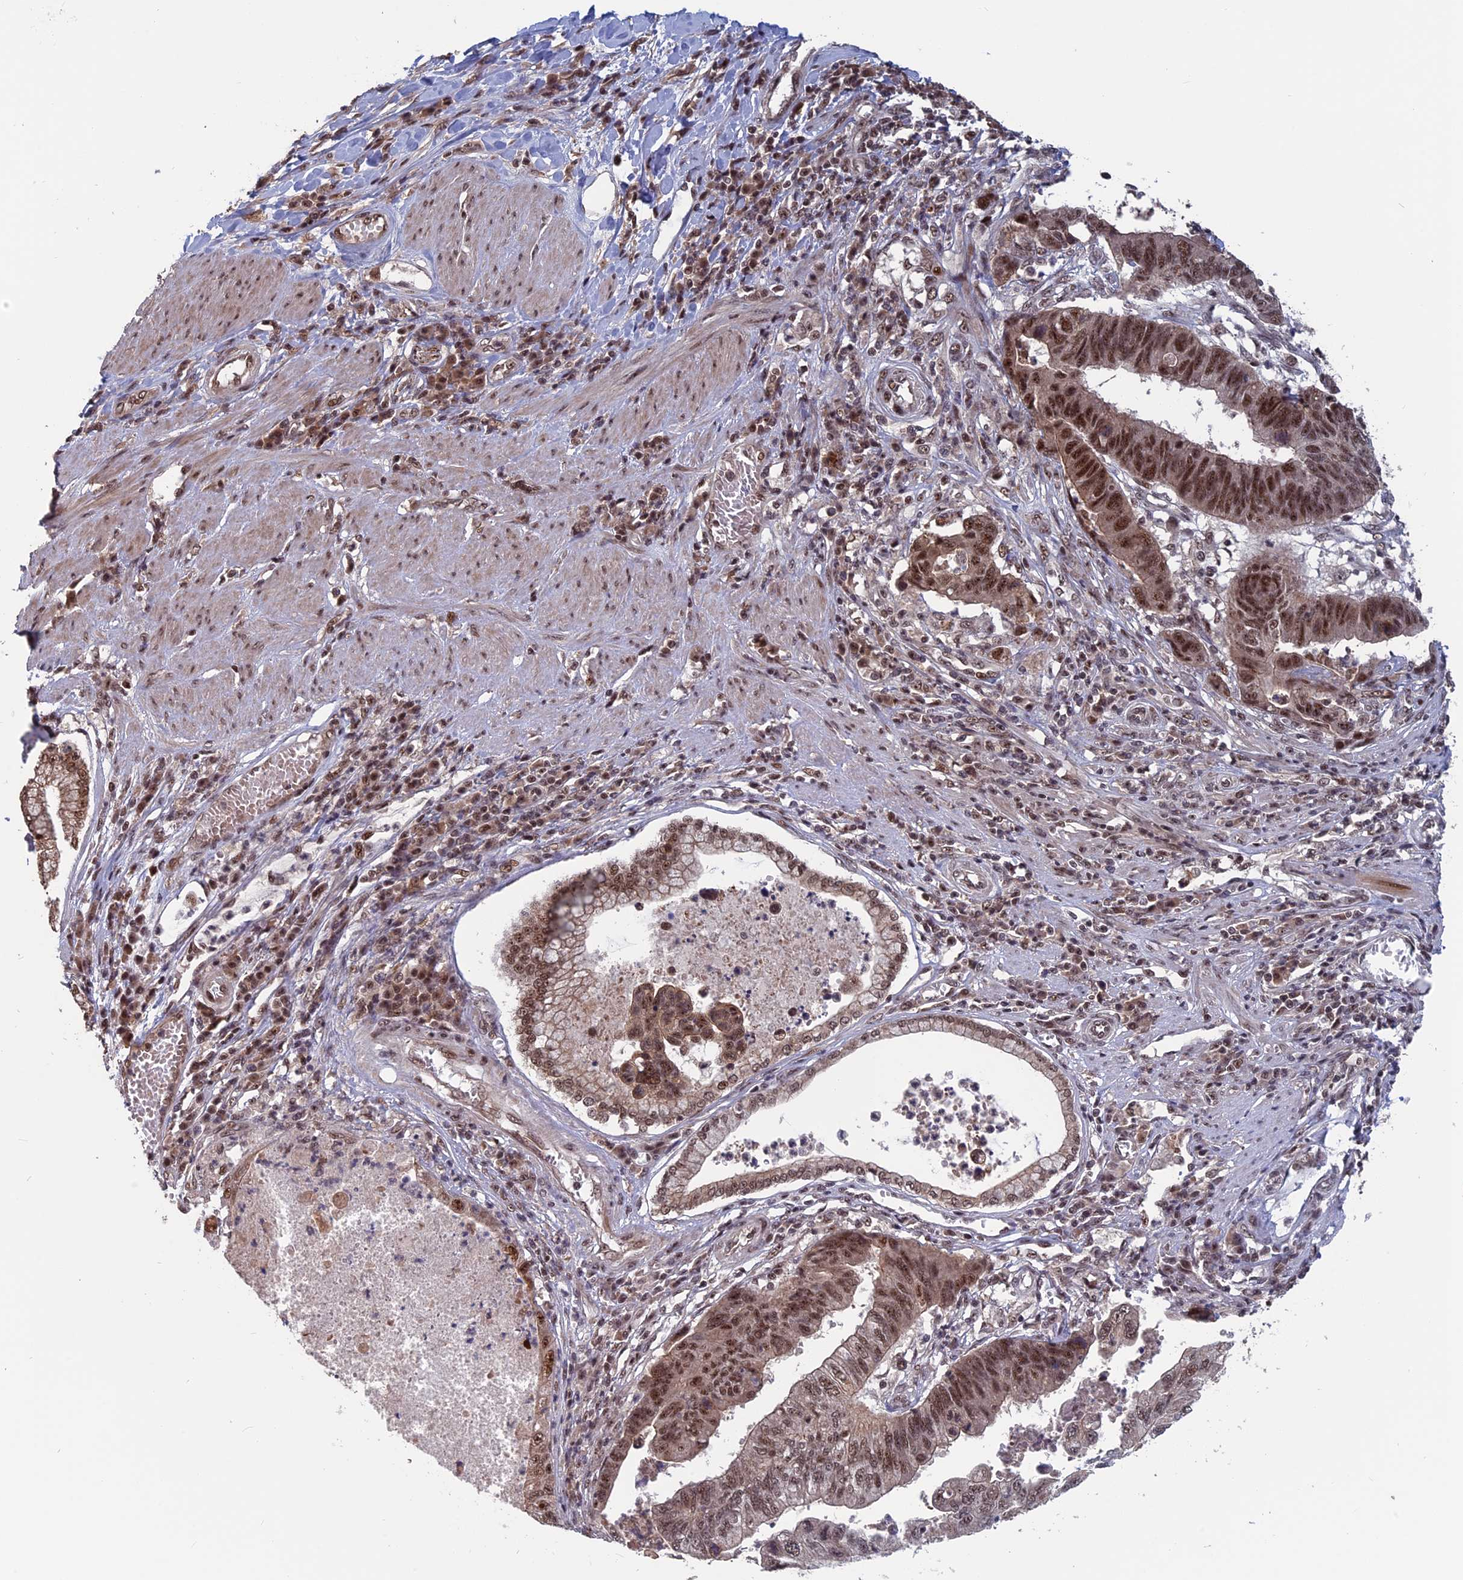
{"staining": {"intensity": "moderate", "quantity": ">75%", "location": "nuclear"}, "tissue": "stomach cancer", "cell_type": "Tumor cells", "image_type": "cancer", "snomed": [{"axis": "morphology", "description": "Adenocarcinoma, NOS"}, {"axis": "topography", "description": "Stomach"}], "caption": "Stomach cancer (adenocarcinoma) stained for a protein reveals moderate nuclear positivity in tumor cells.", "gene": "CACTIN", "patient": {"sex": "male", "age": 59}}